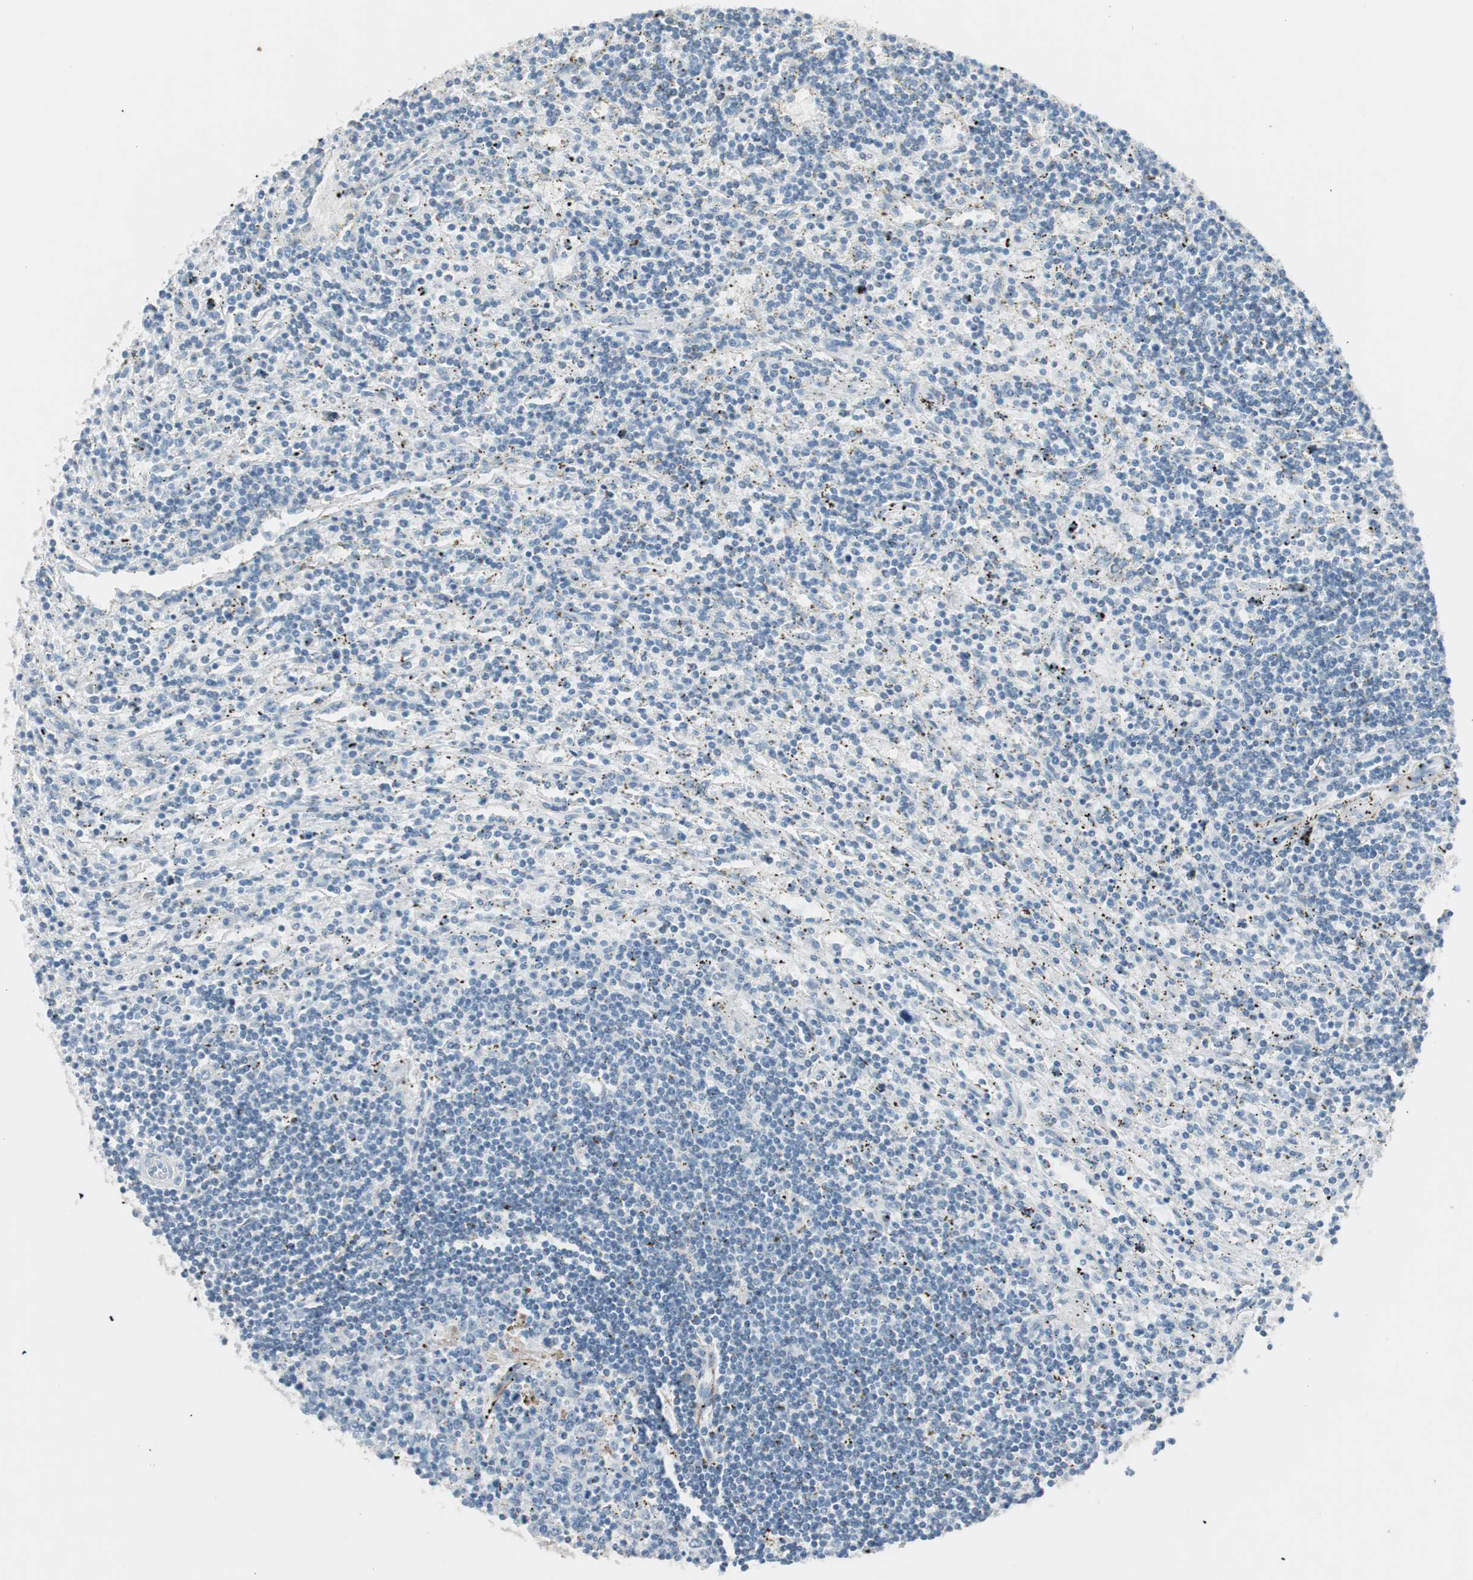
{"staining": {"intensity": "negative", "quantity": "none", "location": "none"}, "tissue": "lymphoma", "cell_type": "Tumor cells", "image_type": "cancer", "snomed": [{"axis": "morphology", "description": "Malignant lymphoma, non-Hodgkin's type, Low grade"}, {"axis": "topography", "description": "Spleen"}], "caption": "The histopathology image displays no staining of tumor cells in lymphoma.", "gene": "FOSL1", "patient": {"sex": "male", "age": 76}}